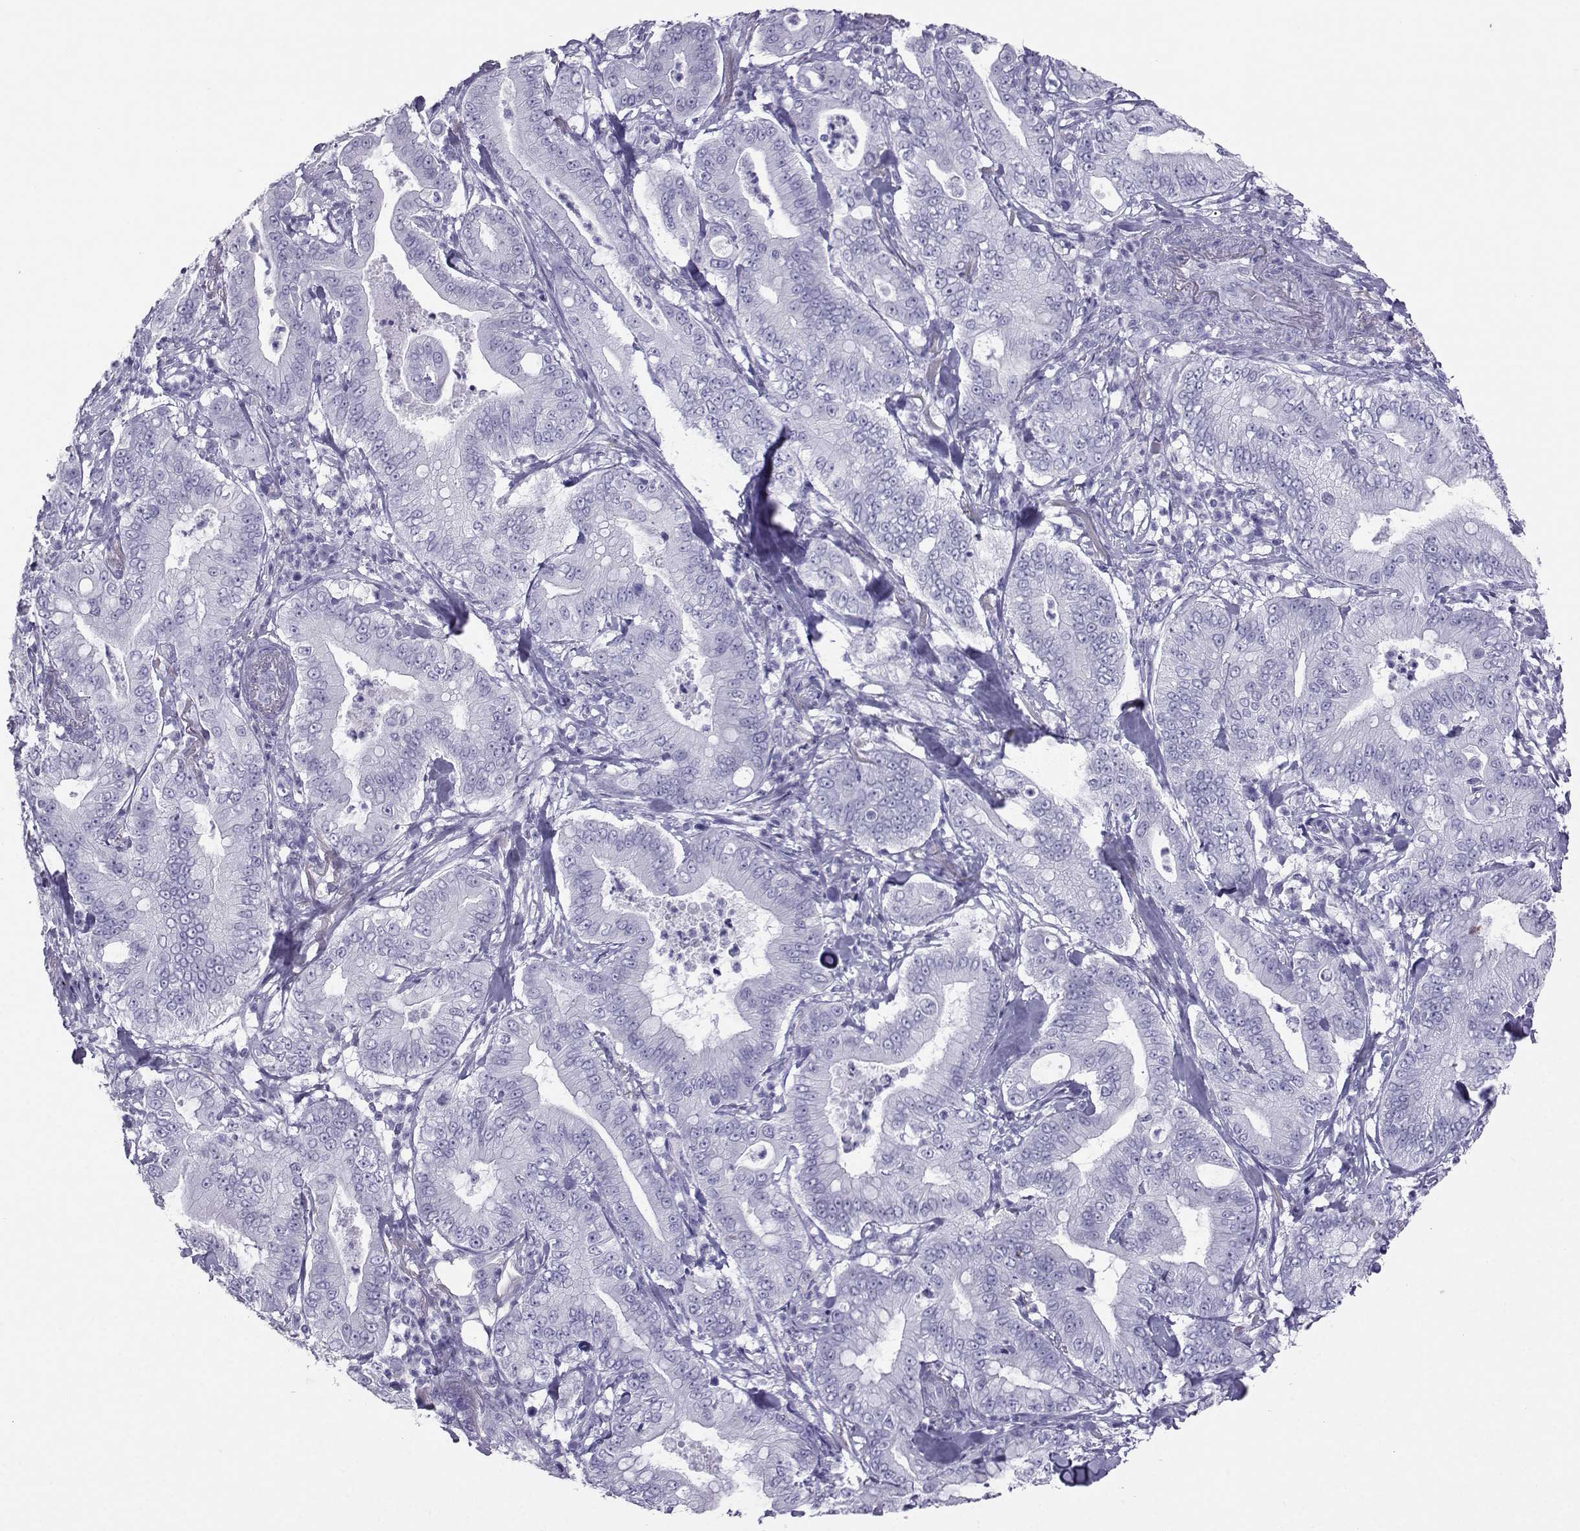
{"staining": {"intensity": "negative", "quantity": "none", "location": "none"}, "tissue": "pancreatic cancer", "cell_type": "Tumor cells", "image_type": "cancer", "snomed": [{"axis": "morphology", "description": "Adenocarcinoma, NOS"}, {"axis": "topography", "description": "Pancreas"}], "caption": "Tumor cells are negative for brown protein staining in pancreatic cancer.", "gene": "LORICRIN", "patient": {"sex": "male", "age": 71}}